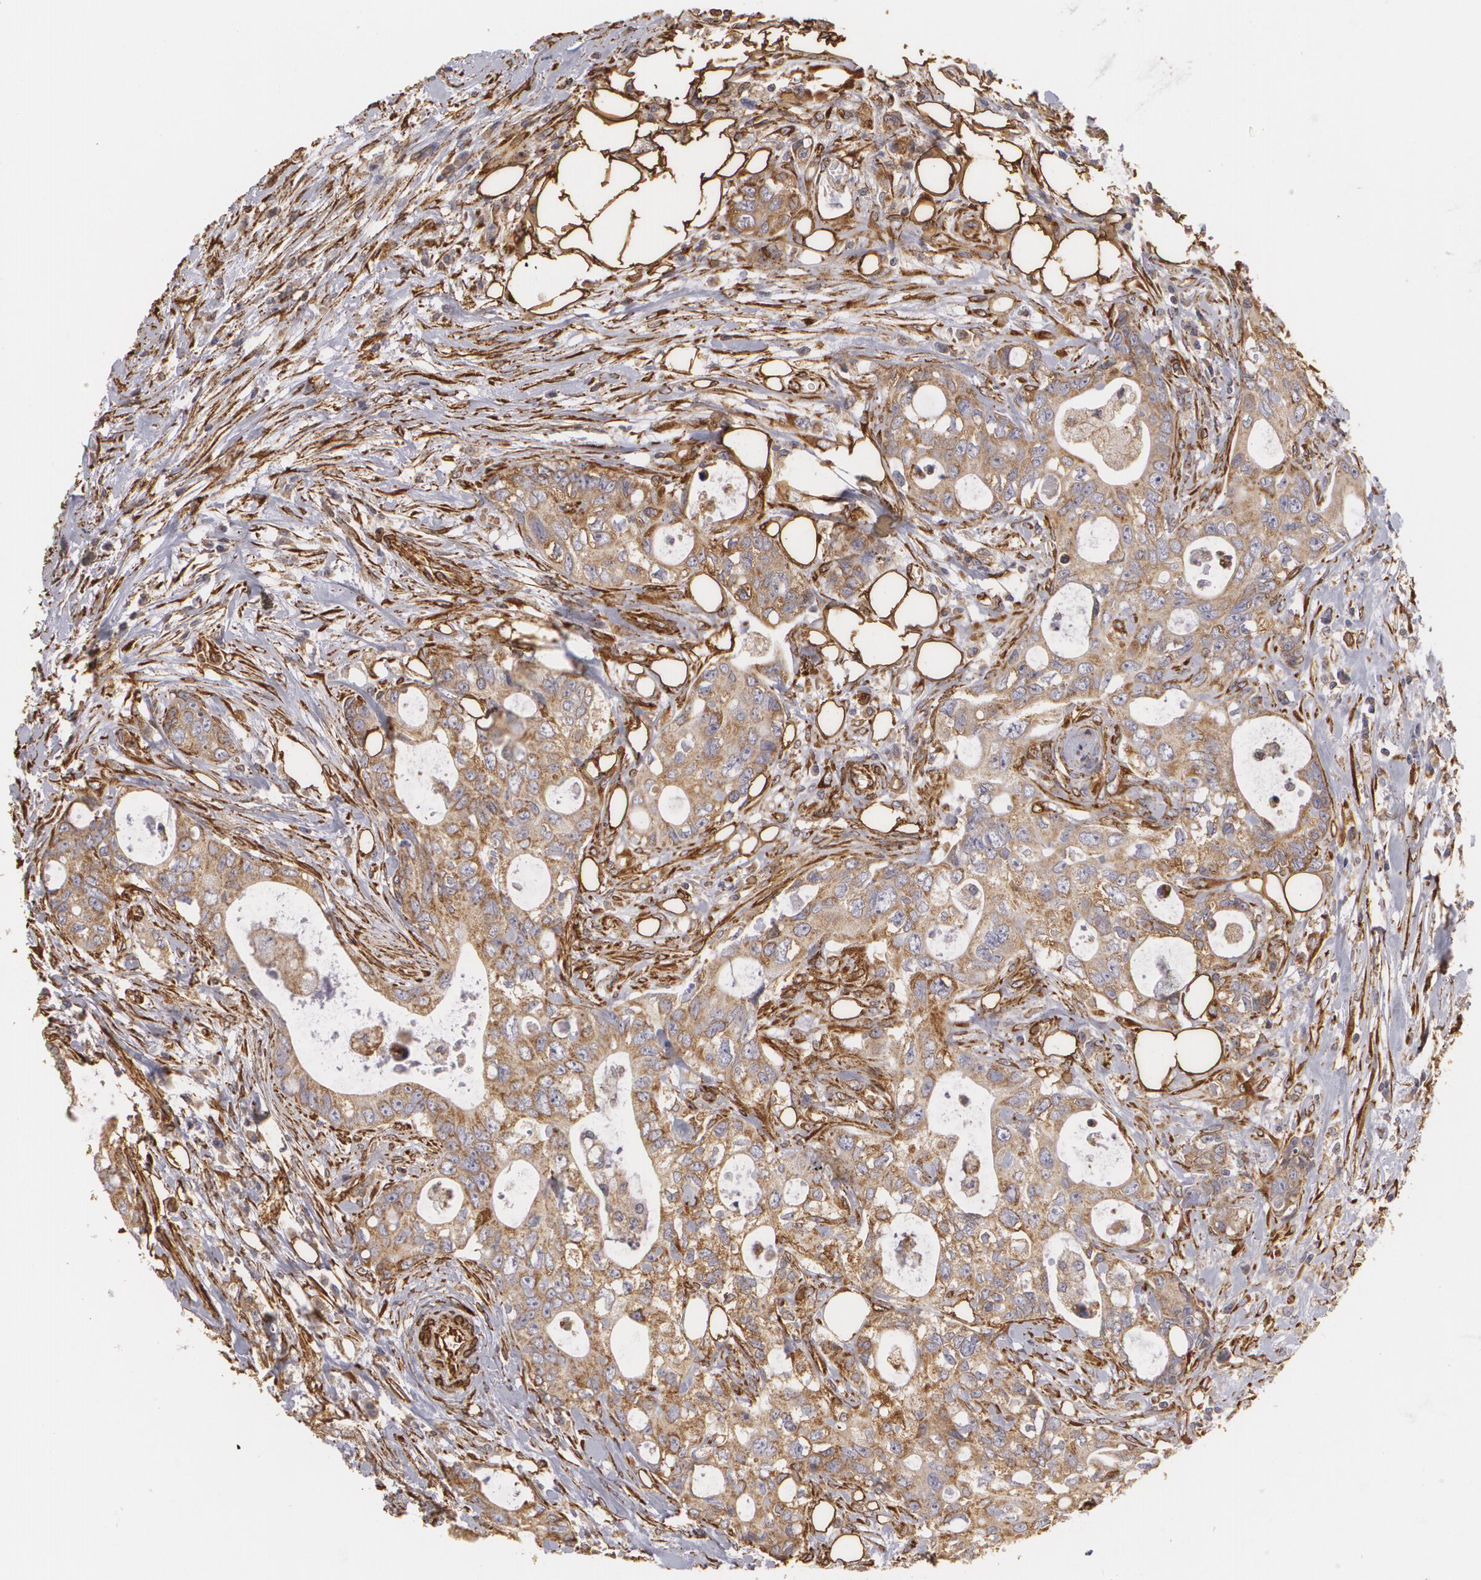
{"staining": {"intensity": "moderate", "quantity": ">75%", "location": "cytoplasmic/membranous"}, "tissue": "colorectal cancer", "cell_type": "Tumor cells", "image_type": "cancer", "snomed": [{"axis": "morphology", "description": "Adenocarcinoma, NOS"}, {"axis": "topography", "description": "Rectum"}], "caption": "Colorectal adenocarcinoma stained with a brown dye displays moderate cytoplasmic/membranous positive staining in about >75% of tumor cells.", "gene": "CYB5R3", "patient": {"sex": "female", "age": 57}}